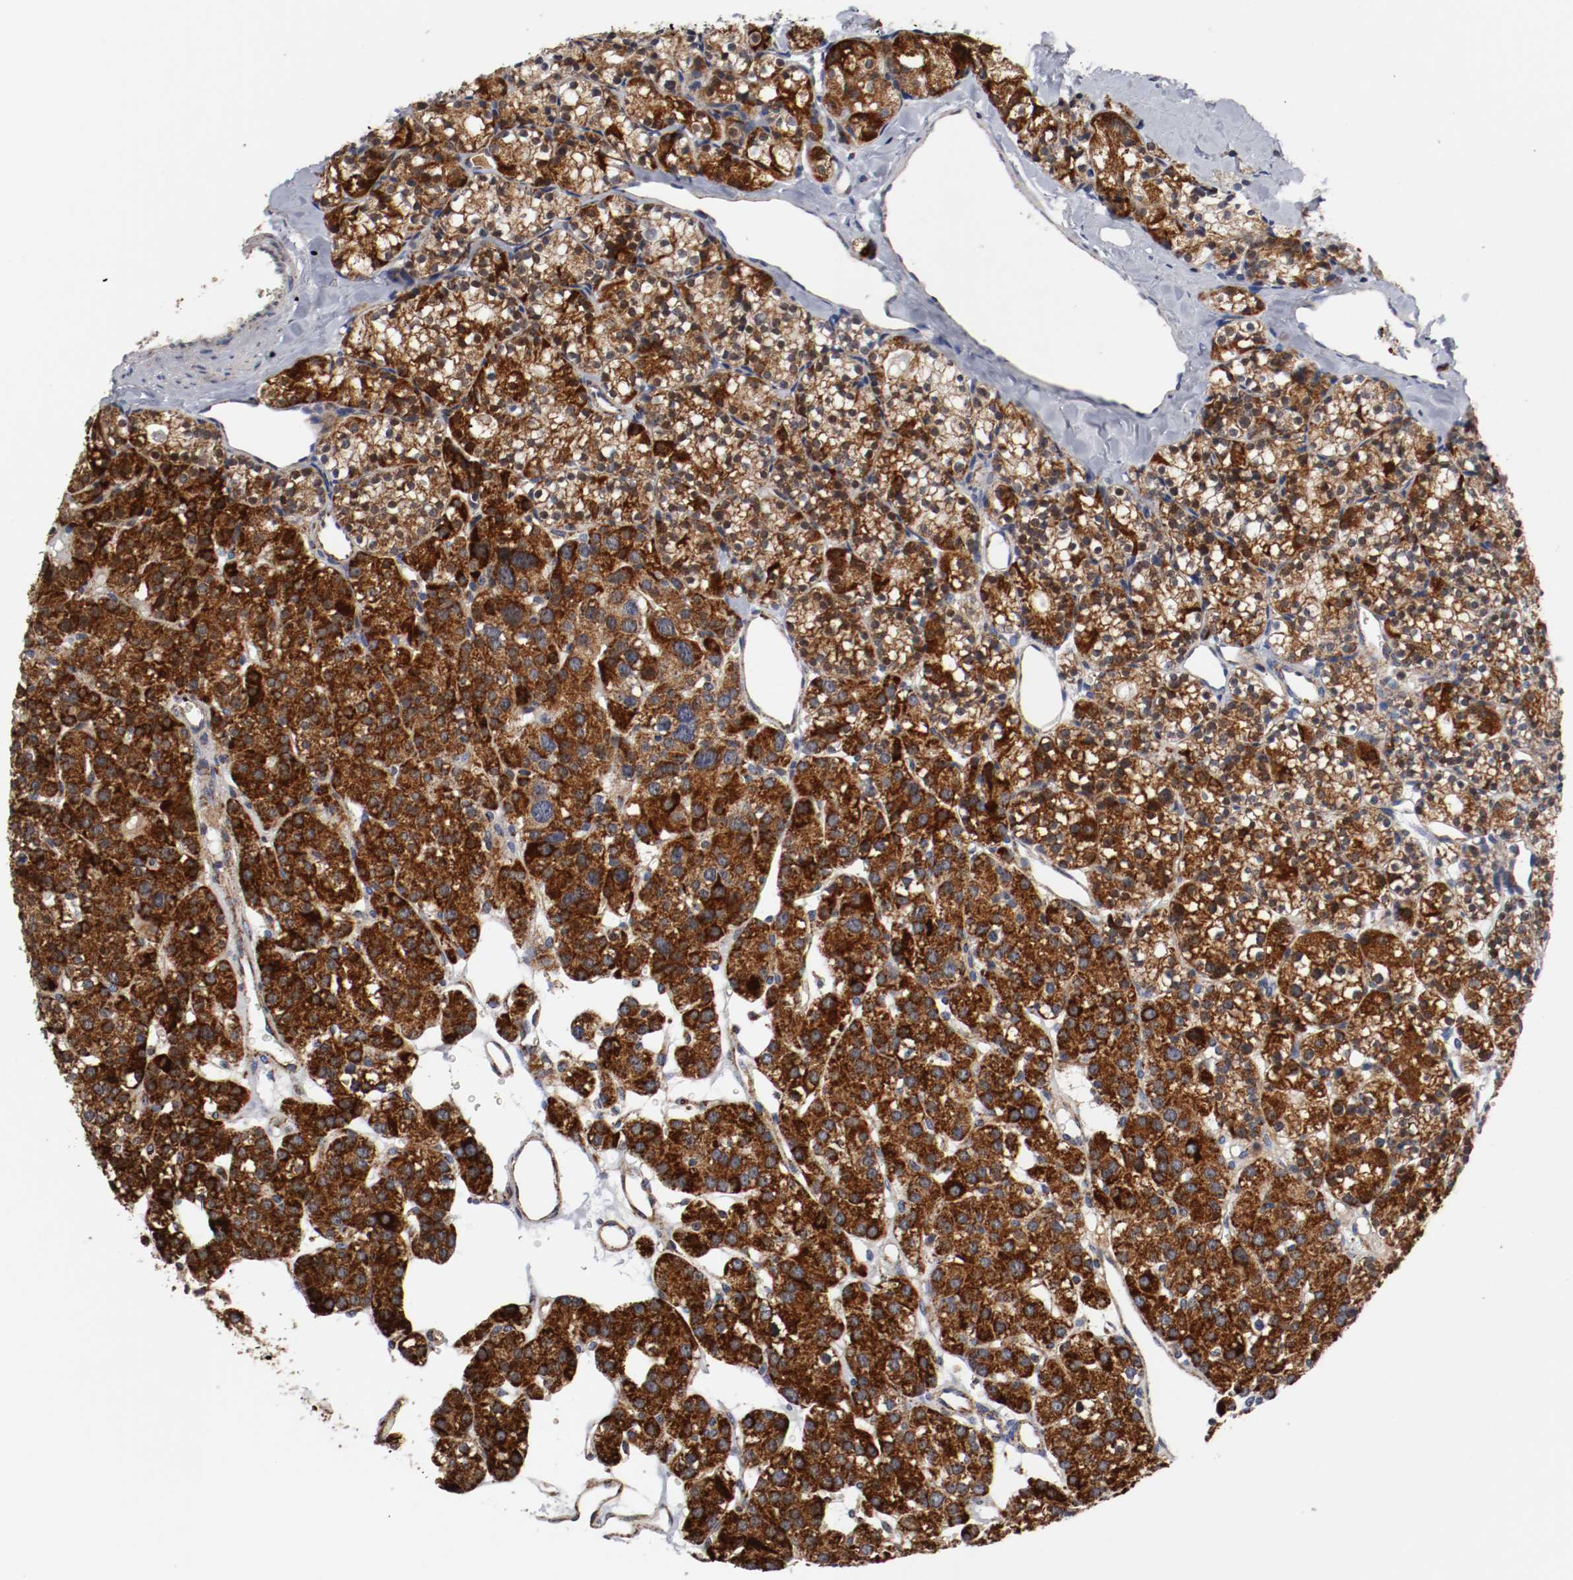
{"staining": {"intensity": "strong", "quantity": ">75%", "location": "cytoplasmic/membranous"}, "tissue": "parathyroid gland", "cell_type": "Glandular cells", "image_type": "normal", "snomed": [{"axis": "morphology", "description": "Normal tissue, NOS"}, {"axis": "topography", "description": "Parathyroid gland"}], "caption": "Immunohistochemistry (IHC) micrograph of benign parathyroid gland stained for a protein (brown), which exhibits high levels of strong cytoplasmic/membranous expression in about >75% of glandular cells.", "gene": "TUBD1", "patient": {"sex": "female", "age": 64}}